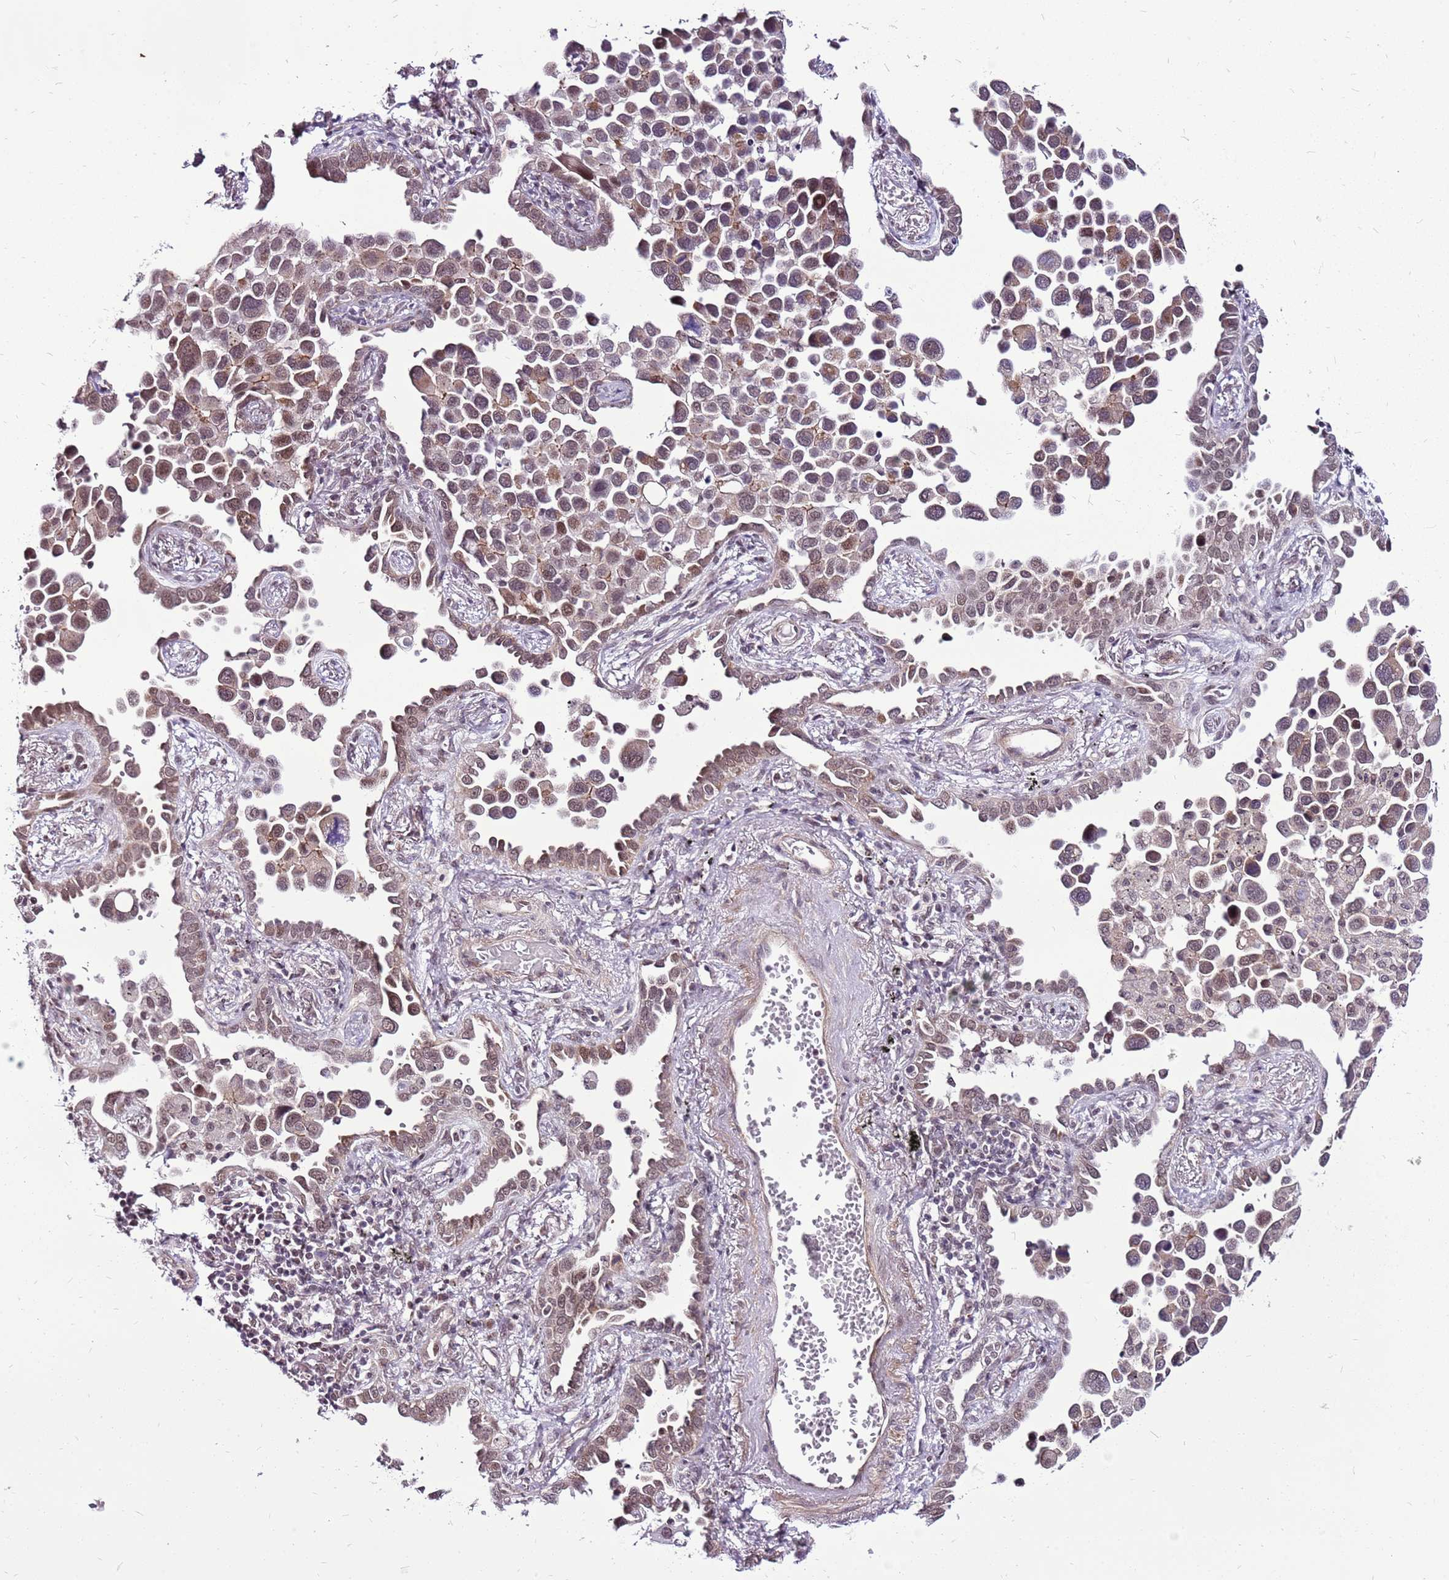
{"staining": {"intensity": "moderate", "quantity": ">75%", "location": "cytoplasmic/membranous,nuclear"}, "tissue": "lung cancer", "cell_type": "Tumor cells", "image_type": "cancer", "snomed": [{"axis": "morphology", "description": "Adenocarcinoma, NOS"}, {"axis": "topography", "description": "Lung"}], "caption": "DAB (3,3'-diaminobenzidine) immunohistochemical staining of human adenocarcinoma (lung) displays moderate cytoplasmic/membranous and nuclear protein positivity in about >75% of tumor cells.", "gene": "CCDC166", "patient": {"sex": "male", "age": 67}}